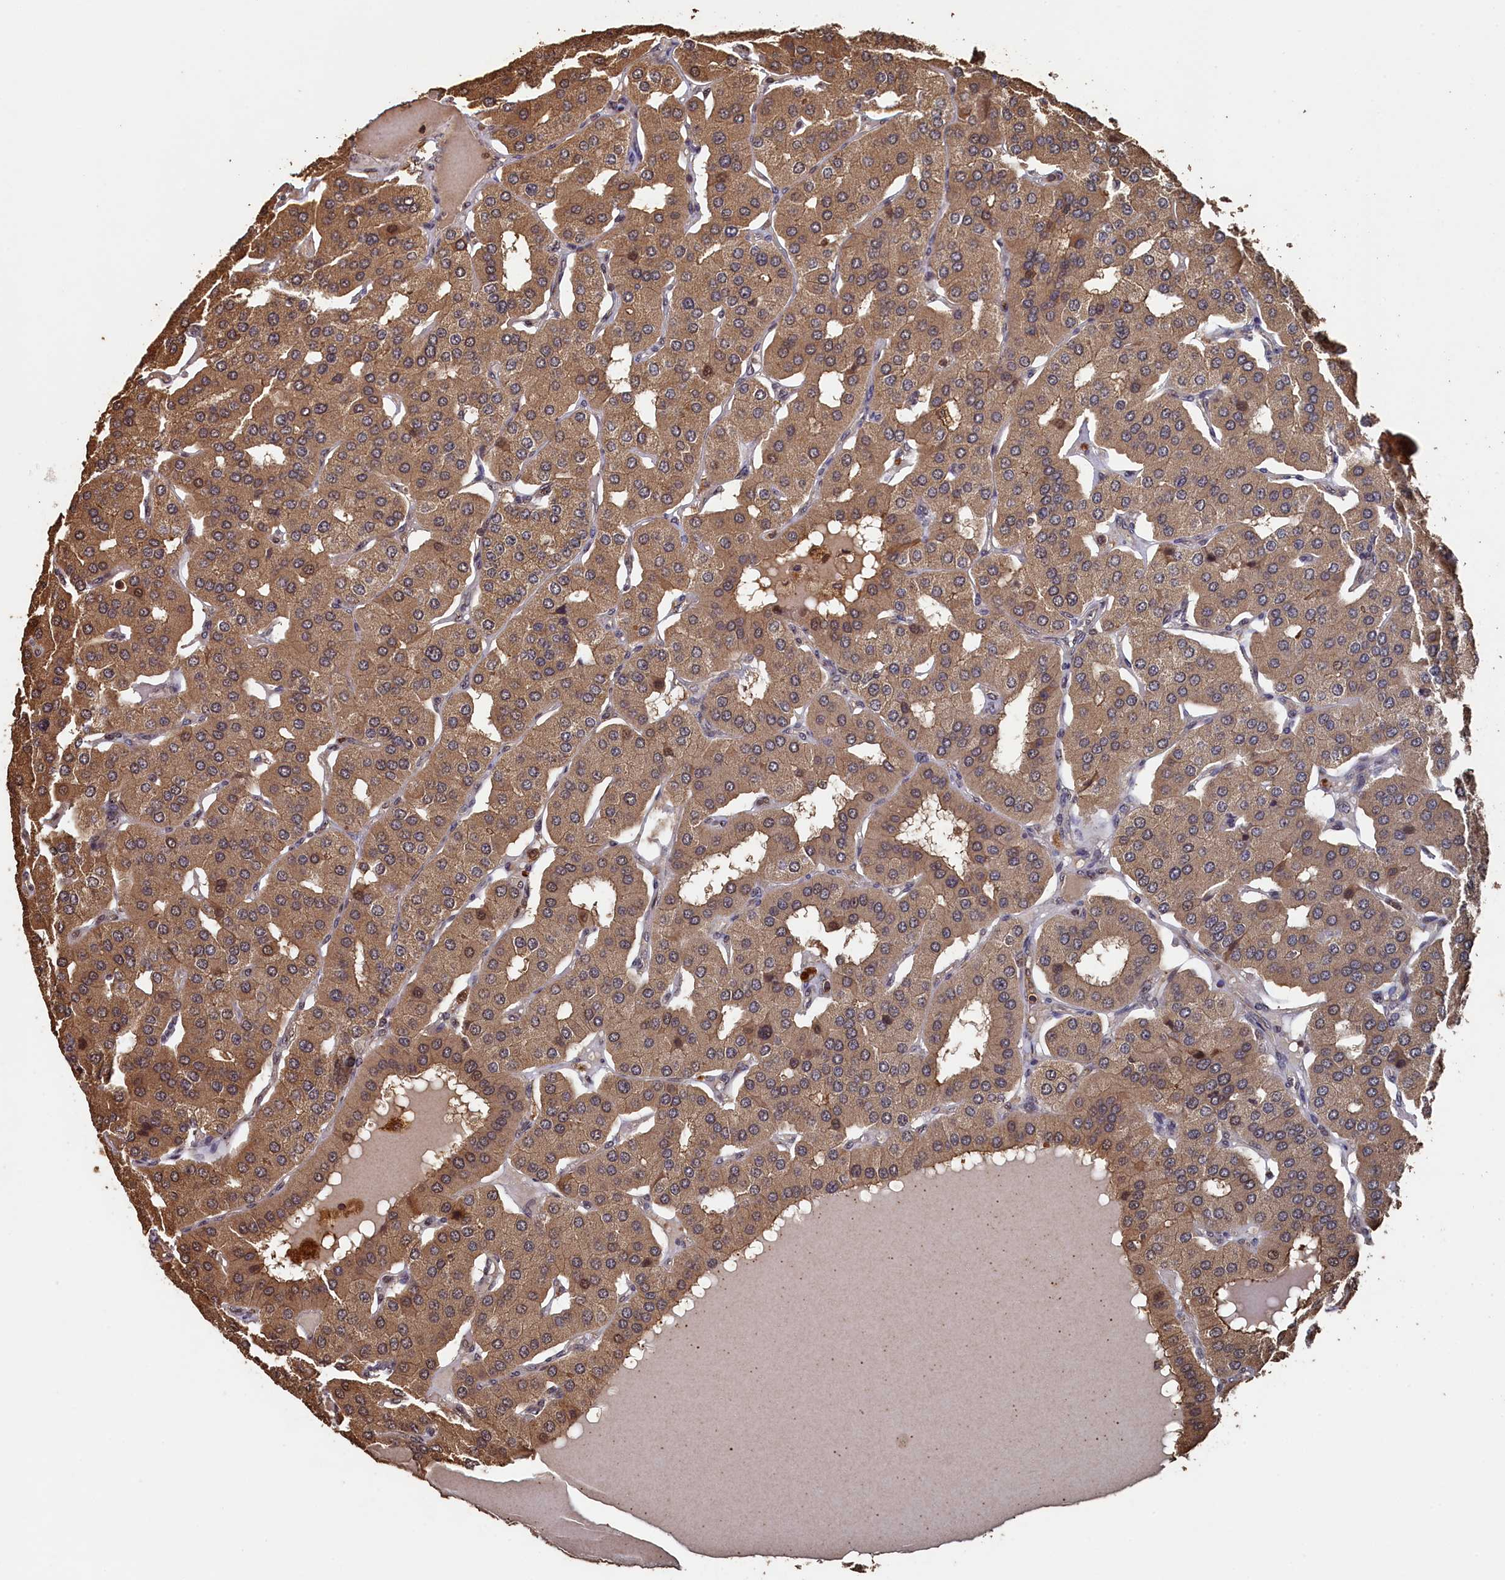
{"staining": {"intensity": "moderate", "quantity": ">75%", "location": "cytoplasmic/membranous,nuclear"}, "tissue": "parathyroid gland", "cell_type": "Glandular cells", "image_type": "normal", "snomed": [{"axis": "morphology", "description": "Normal tissue, NOS"}, {"axis": "morphology", "description": "Adenoma, NOS"}, {"axis": "topography", "description": "Parathyroid gland"}], "caption": "Moderate cytoplasmic/membranous,nuclear protein expression is appreciated in about >75% of glandular cells in parathyroid gland. The protein is shown in brown color, while the nuclei are stained blue.", "gene": "PIGN", "patient": {"sex": "female", "age": 86}}